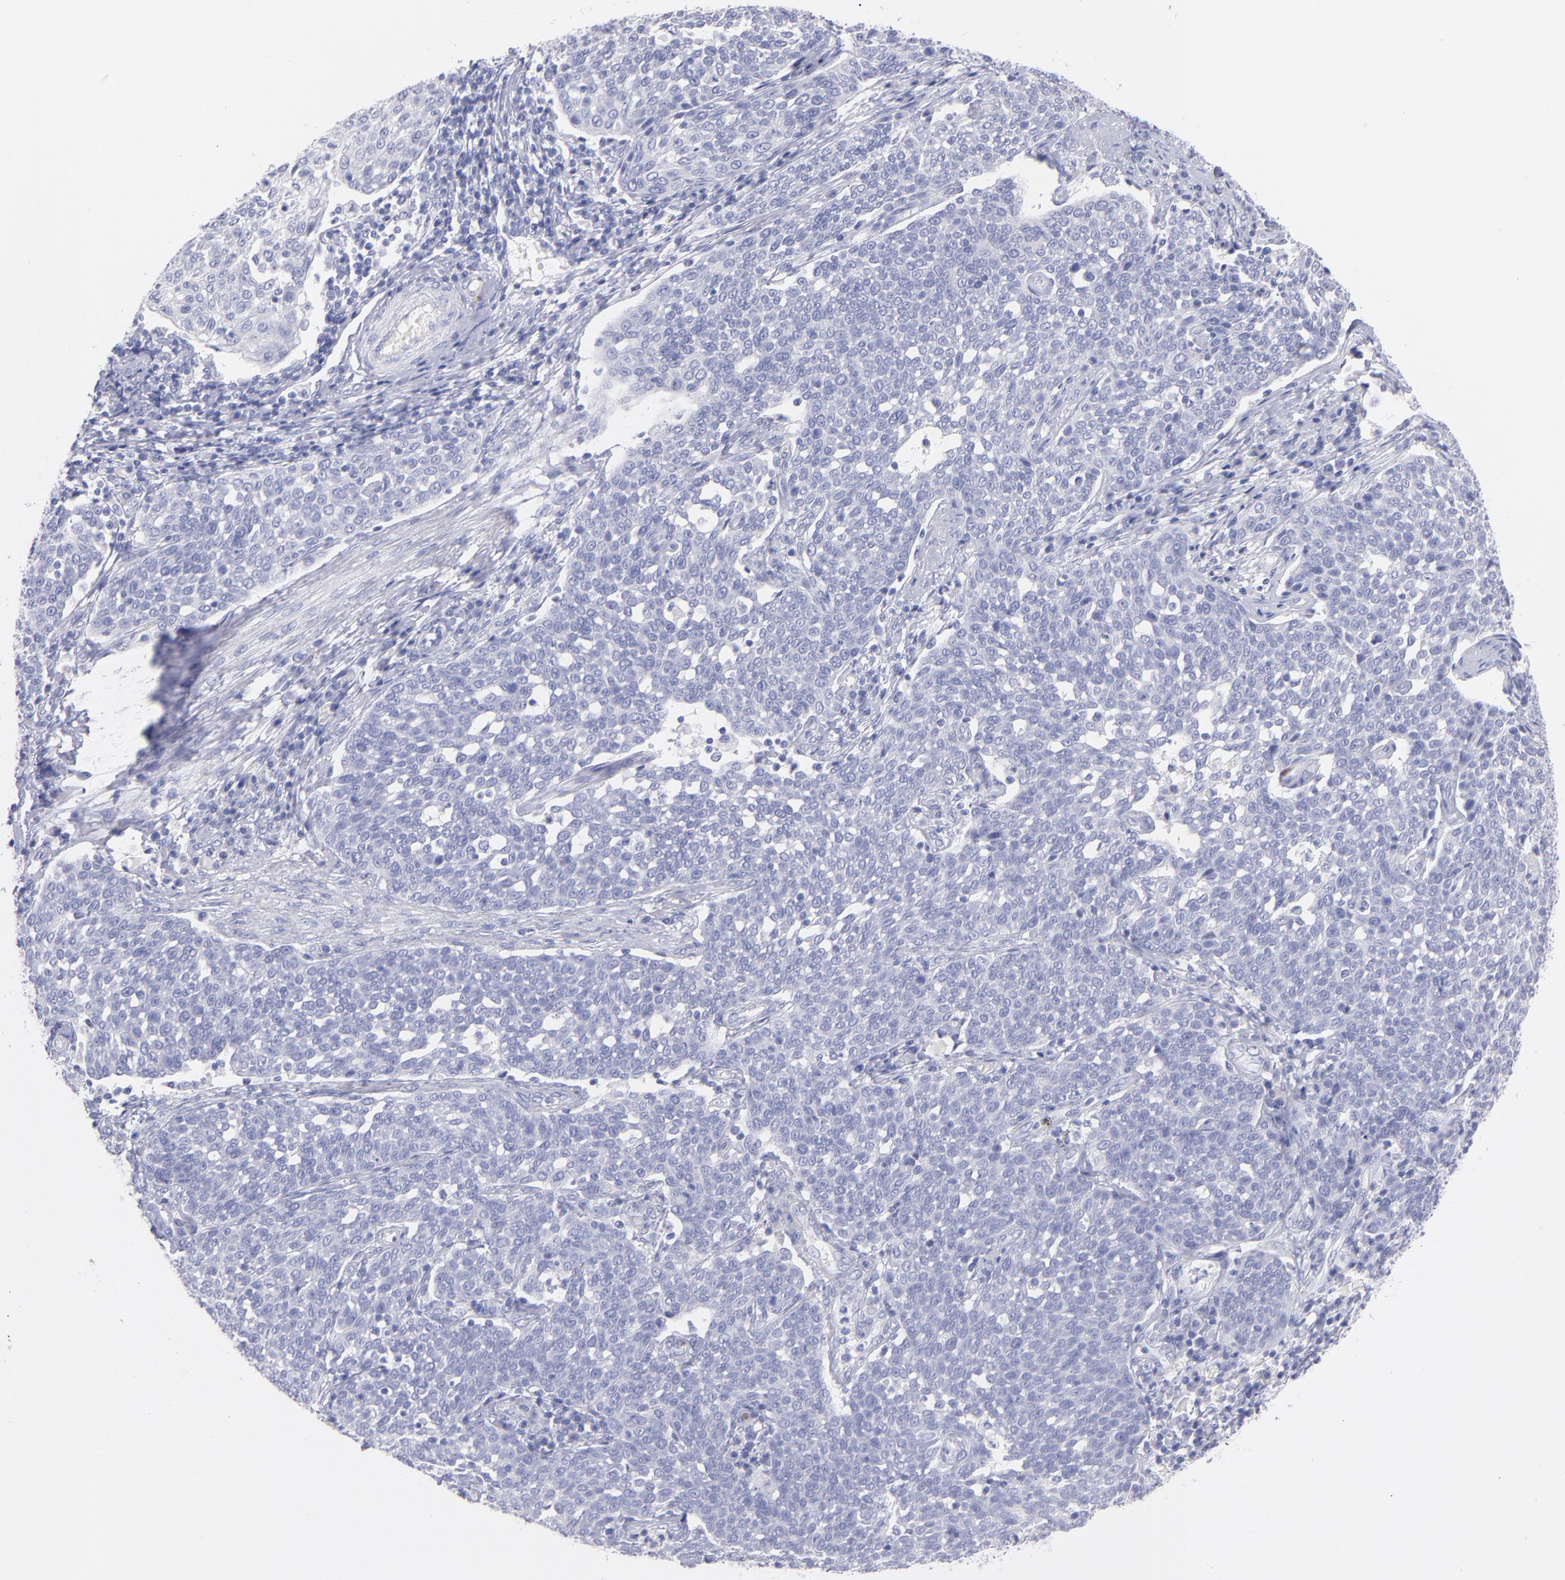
{"staining": {"intensity": "negative", "quantity": "none", "location": "none"}, "tissue": "cervical cancer", "cell_type": "Tumor cells", "image_type": "cancer", "snomed": [{"axis": "morphology", "description": "Squamous cell carcinoma, NOS"}, {"axis": "topography", "description": "Cervix"}], "caption": "A micrograph of human cervical cancer is negative for staining in tumor cells.", "gene": "SCGN", "patient": {"sex": "female", "age": 34}}